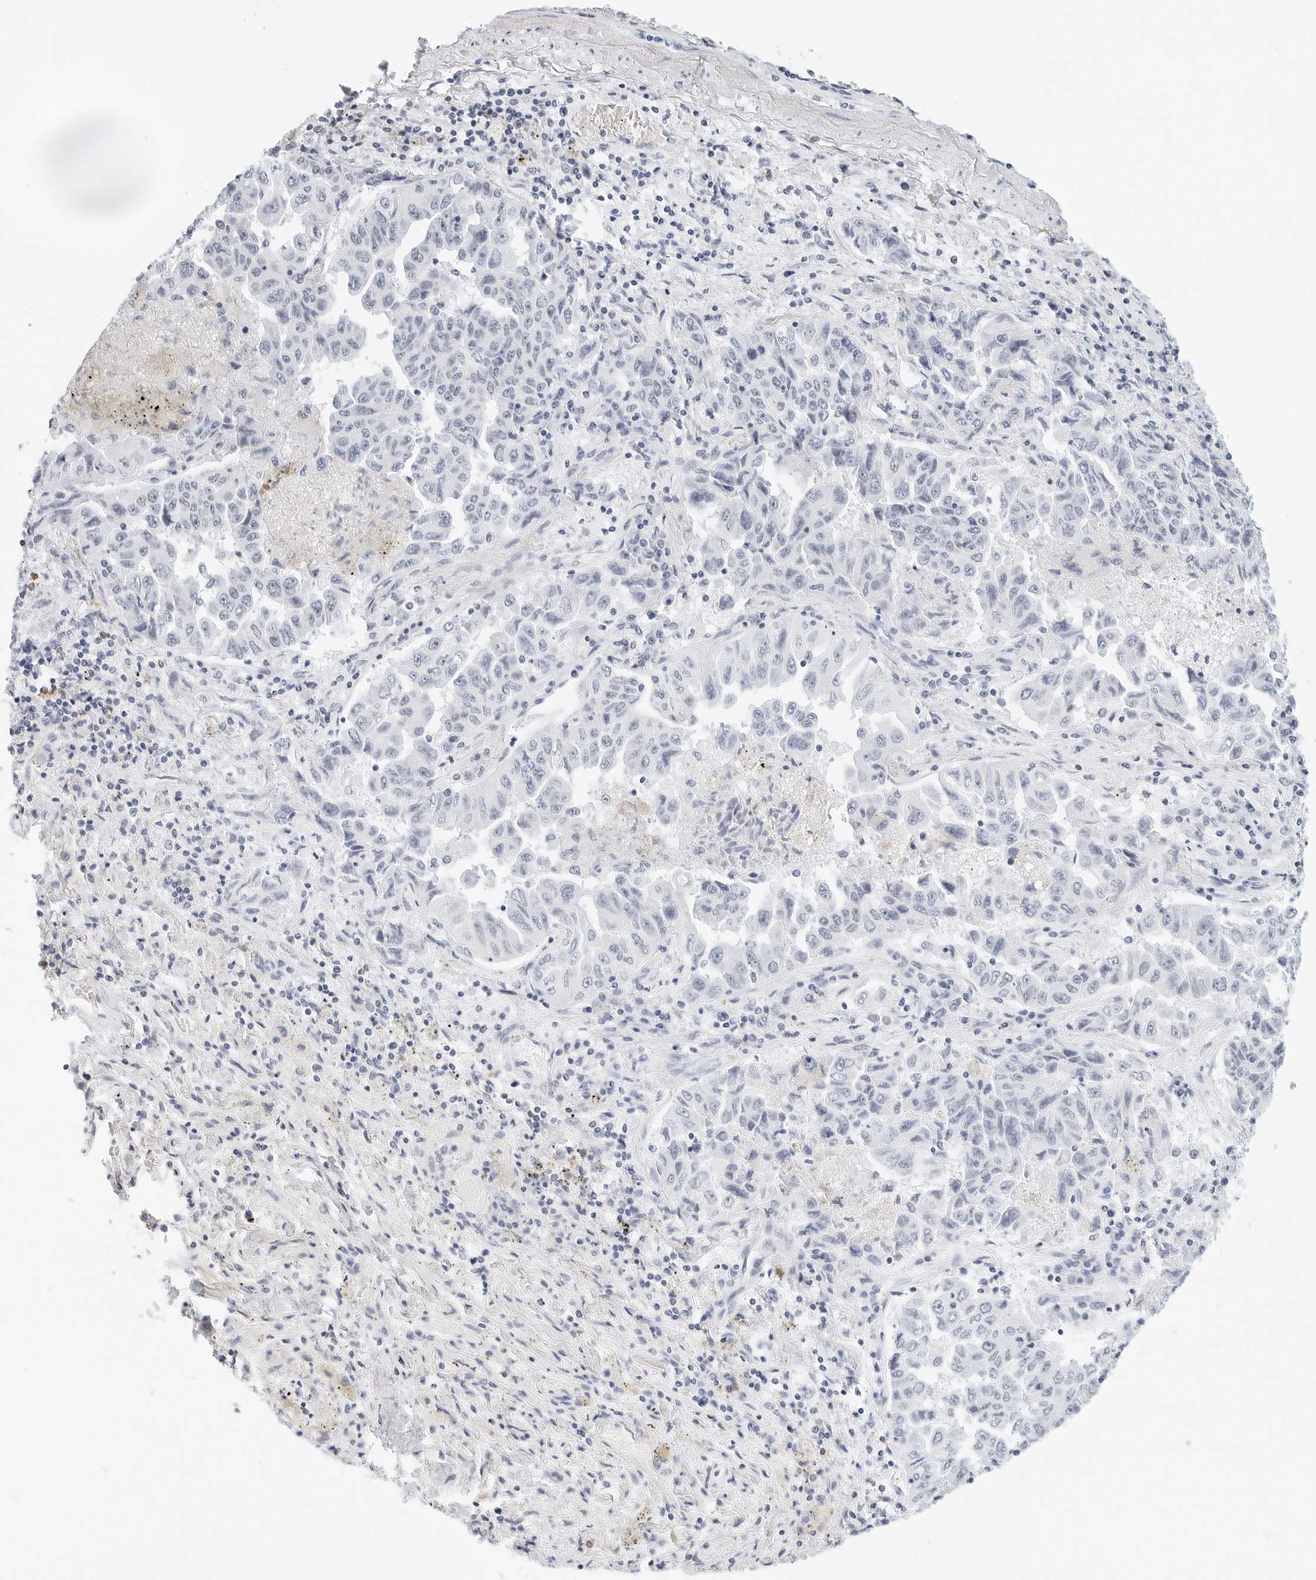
{"staining": {"intensity": "negative", "quantity": "none", "location": "none"}, "tissue": "lung cancer", "cell_type": "Tumor cells", "image_type": "cancer", "snomed": [{"axis": "morphology", "description": "Adenocarcinoma, NOS"}, {"axis": "topography", "description": "Lung"}], "caption": "This is an immunohistochemistry image of adenocarcinoma (lung). There is no staining in tumor cells.", "gene": "CD22", "patient": {"sex": "female", "age": 51}}